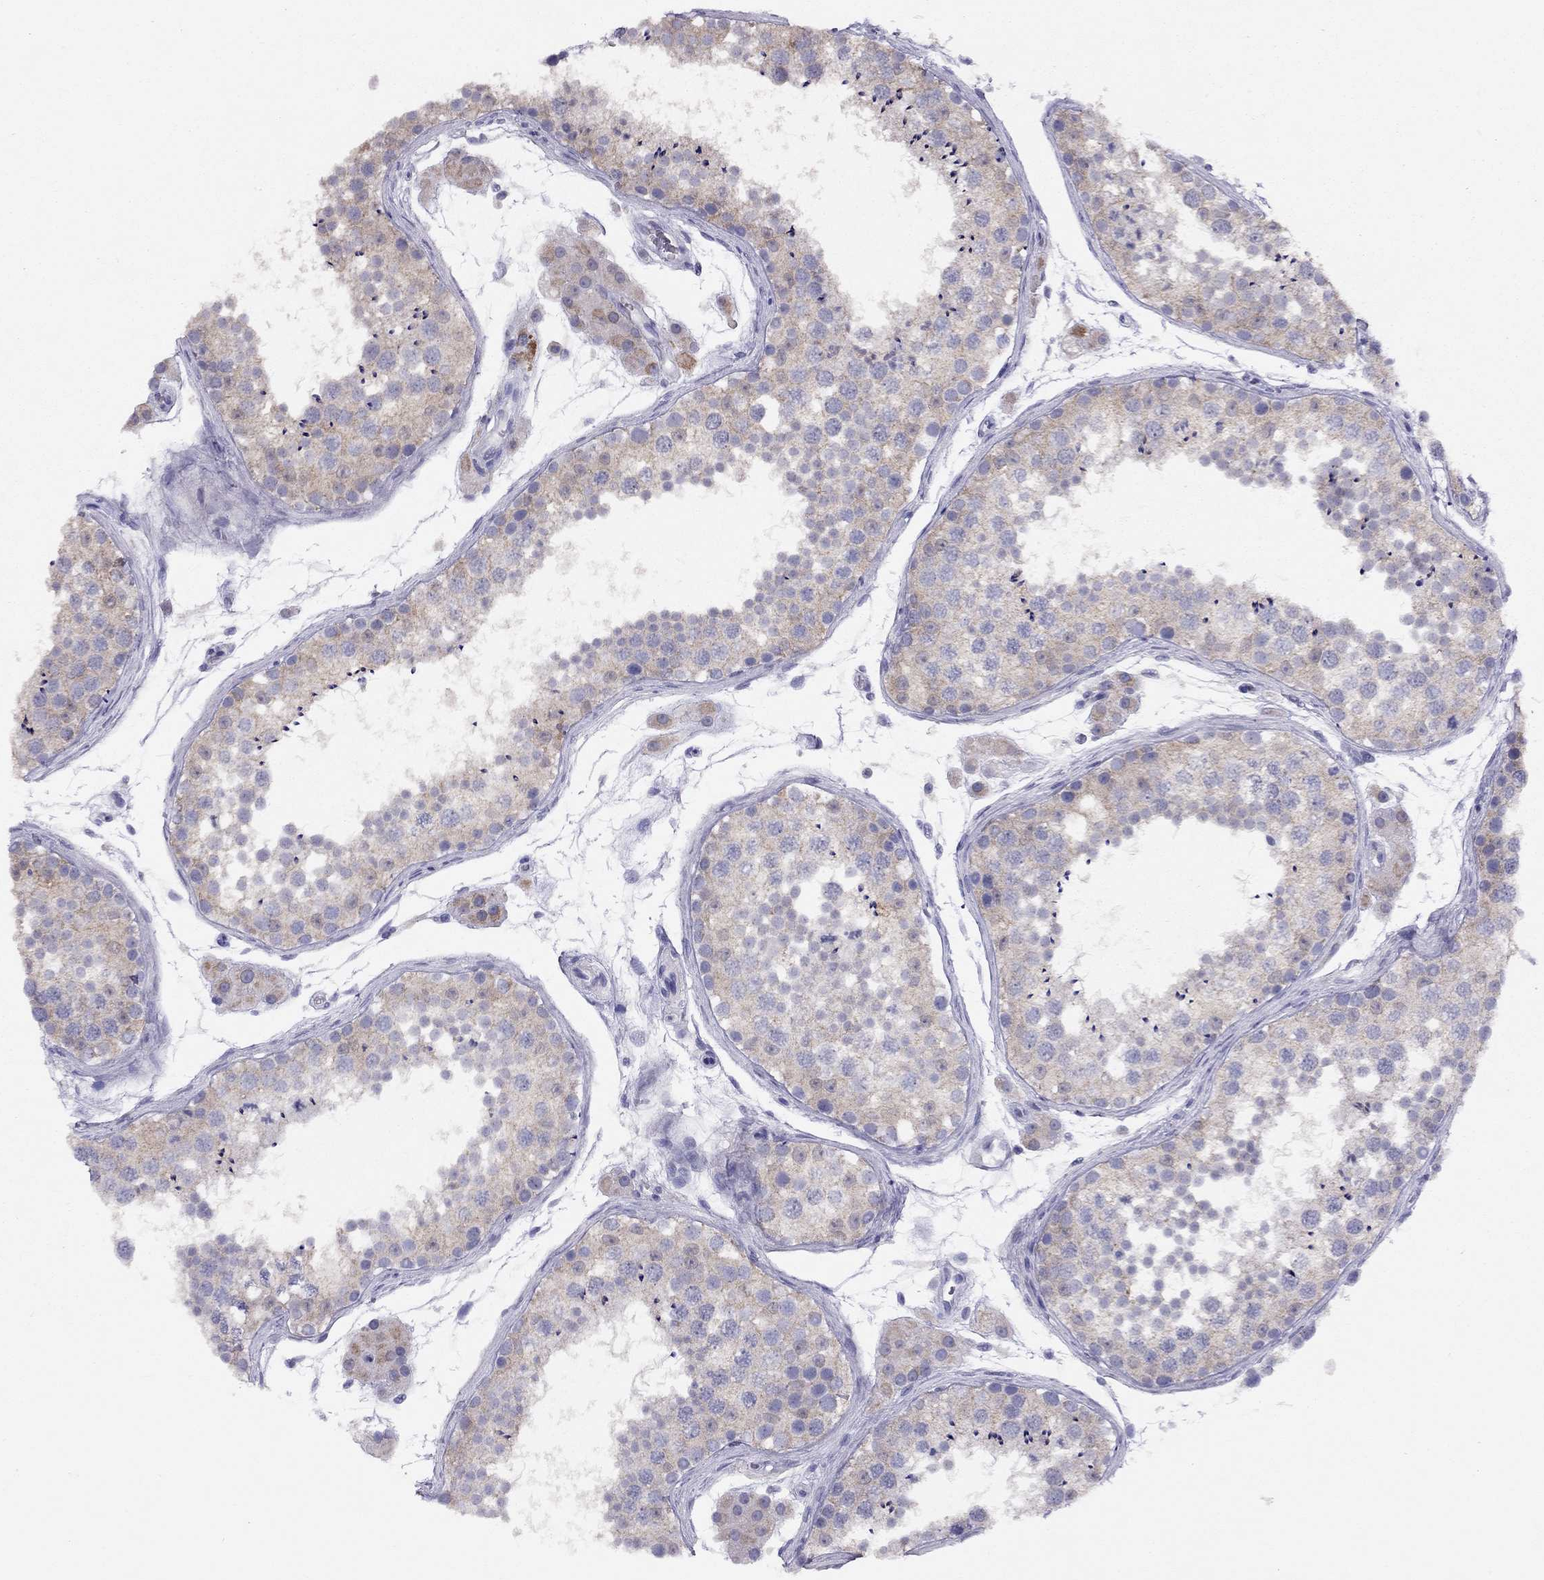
{"staining": {"intensity": "weak", "quantity": "25%-75%", "location": "cytoplasmic/membranous"}, "tissue": "testis", "cell_type": "Cells in seminiferous ducts", "image_type": "normal", "snomed": [{"axis": "morphology", "description": "Normal tissue, NOS"}, {"axis": "topography", "description": "Testis"}], "caption": "Approximately 25%-75% of cells in seminiferous ducts in unremarkable testis exhibit weak cytoplasmic/membranous protein positivity as visualized by brown immunohistochemical staining.", "gene": "CITED1", "patient": {"sex": "male", "age": 41}}